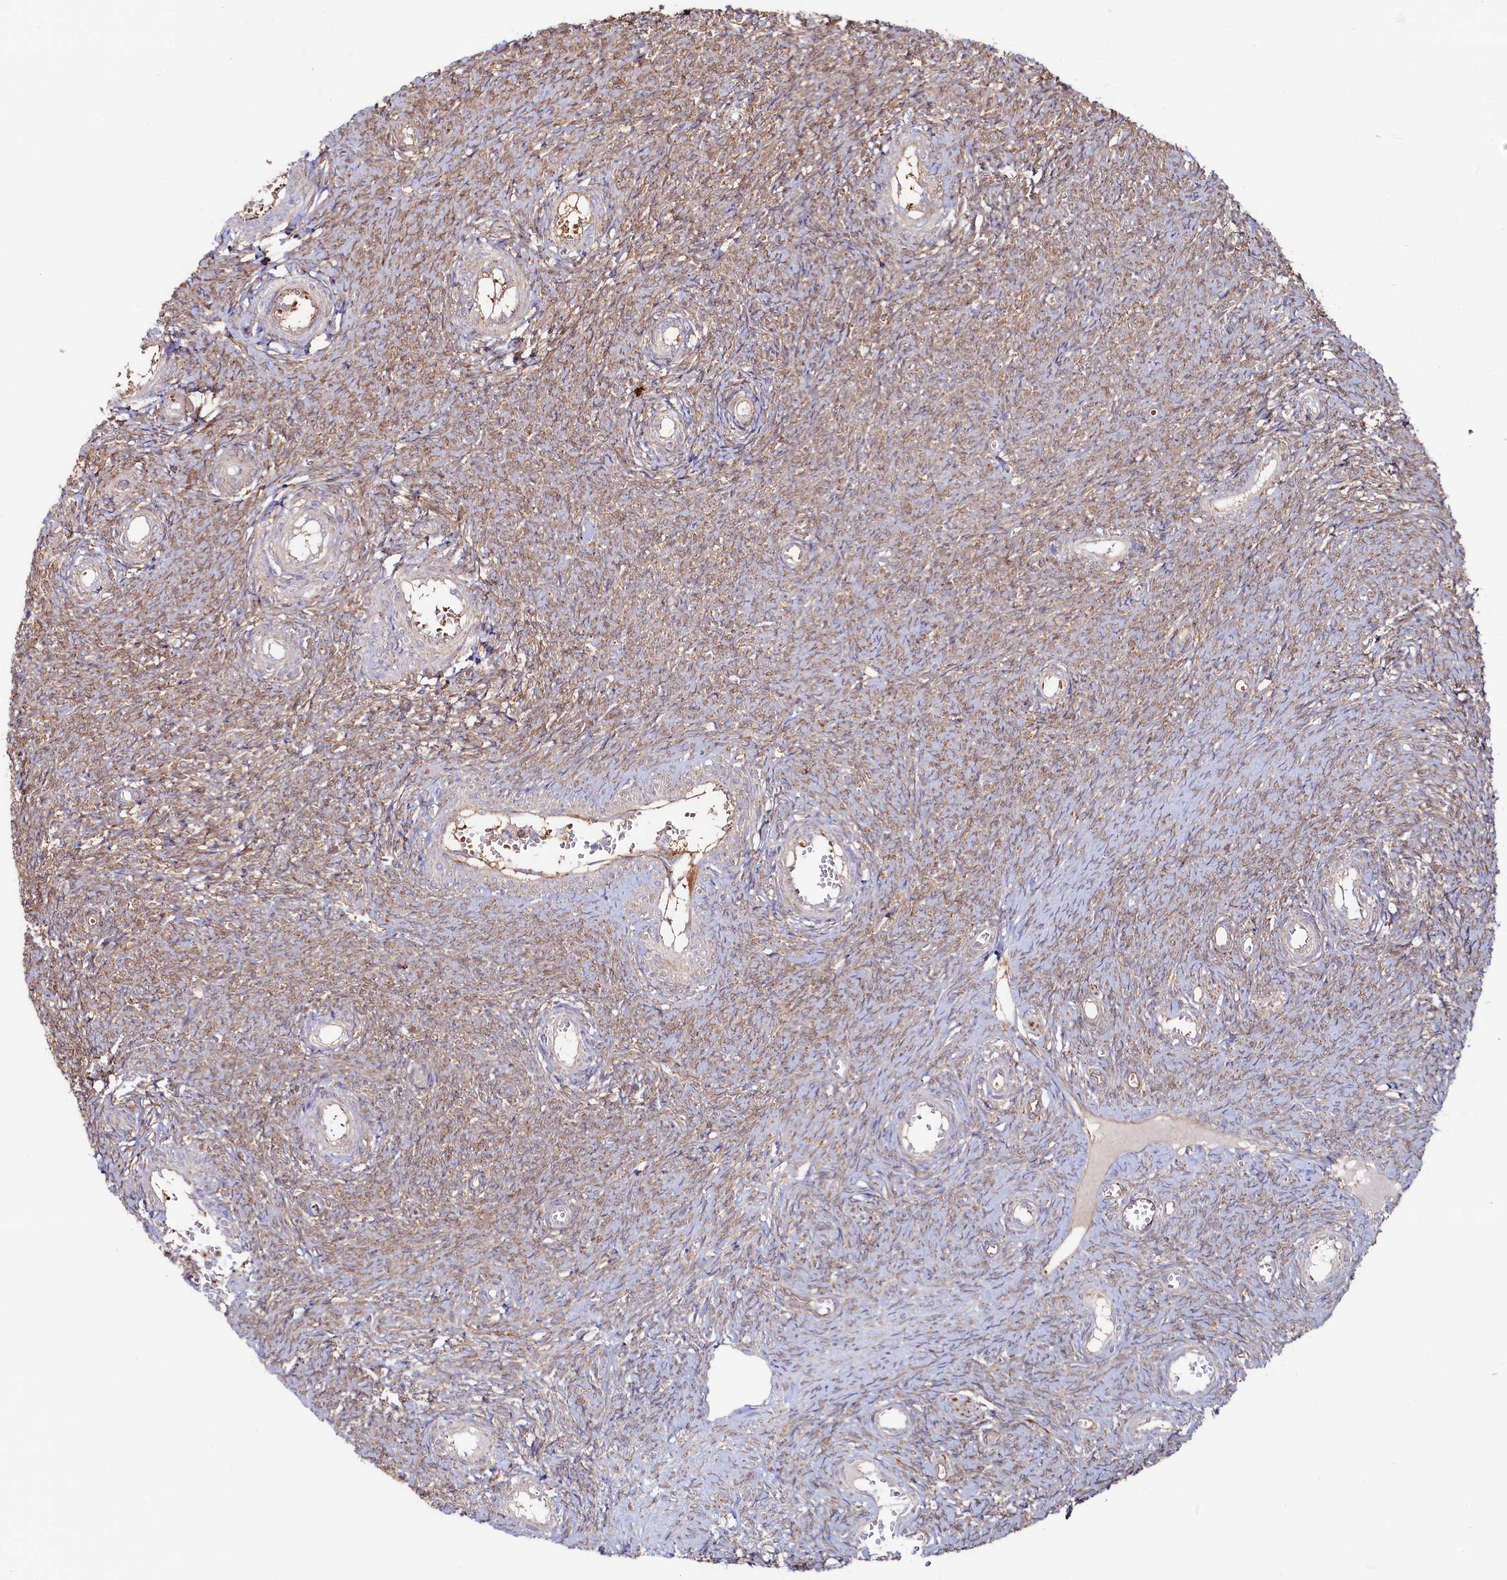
{"staining": {"intensity": "weak", "quantity": ">75%", "location": "cytoplasmic/membranous"}, "tissue": "ovary", "cell_type": "Ovarian stroma cells", "image_type": "normal", "snomed": [{"axis": "morphology", "description": "Normal tissue, NOS"}, {"axis": "topography", "description": "Ovary"}], "caption": "Immunohistochemical staining of benign ovary exhibits >75% levels of weak cytoplasmic/membranous protein staining in approximately >75% of ovarian stroma cells.", "gene": "ASTE1", "patient": {"sex": "female", "age": 44}}